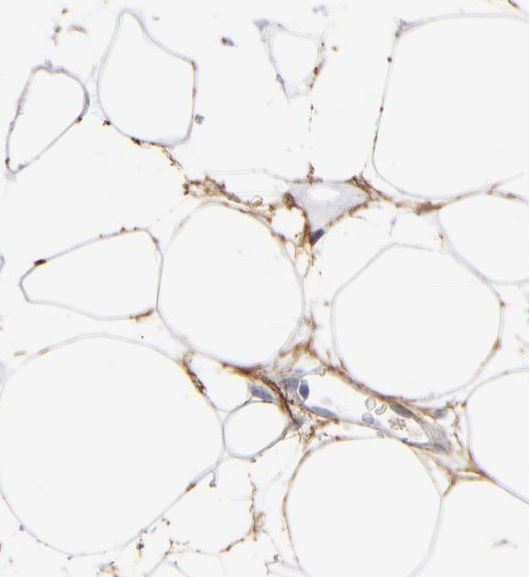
{"staining": {"intensity": "moderate", "quantity": "25%-75%", "location": "cytoplasmic/membranous"}, "tissue": "adipose tissue", "cell_type": "Adipocytes", "image_type": "normal", "snomed": [{"axis": "morphology", "description": "Normal tissue, NOS"}, {"axis": "topography", "description": "Breast"}], "caption": "High-power microscopy captured an immunohistochemistry (IHC) micrograph of benign adipose tissue, revealing moderate cytoplasmic/membranous staining in about 25%-75% of adipocytes.", "gene": "EMILIN1", "patient": {"sex": "female", "age": 22}}